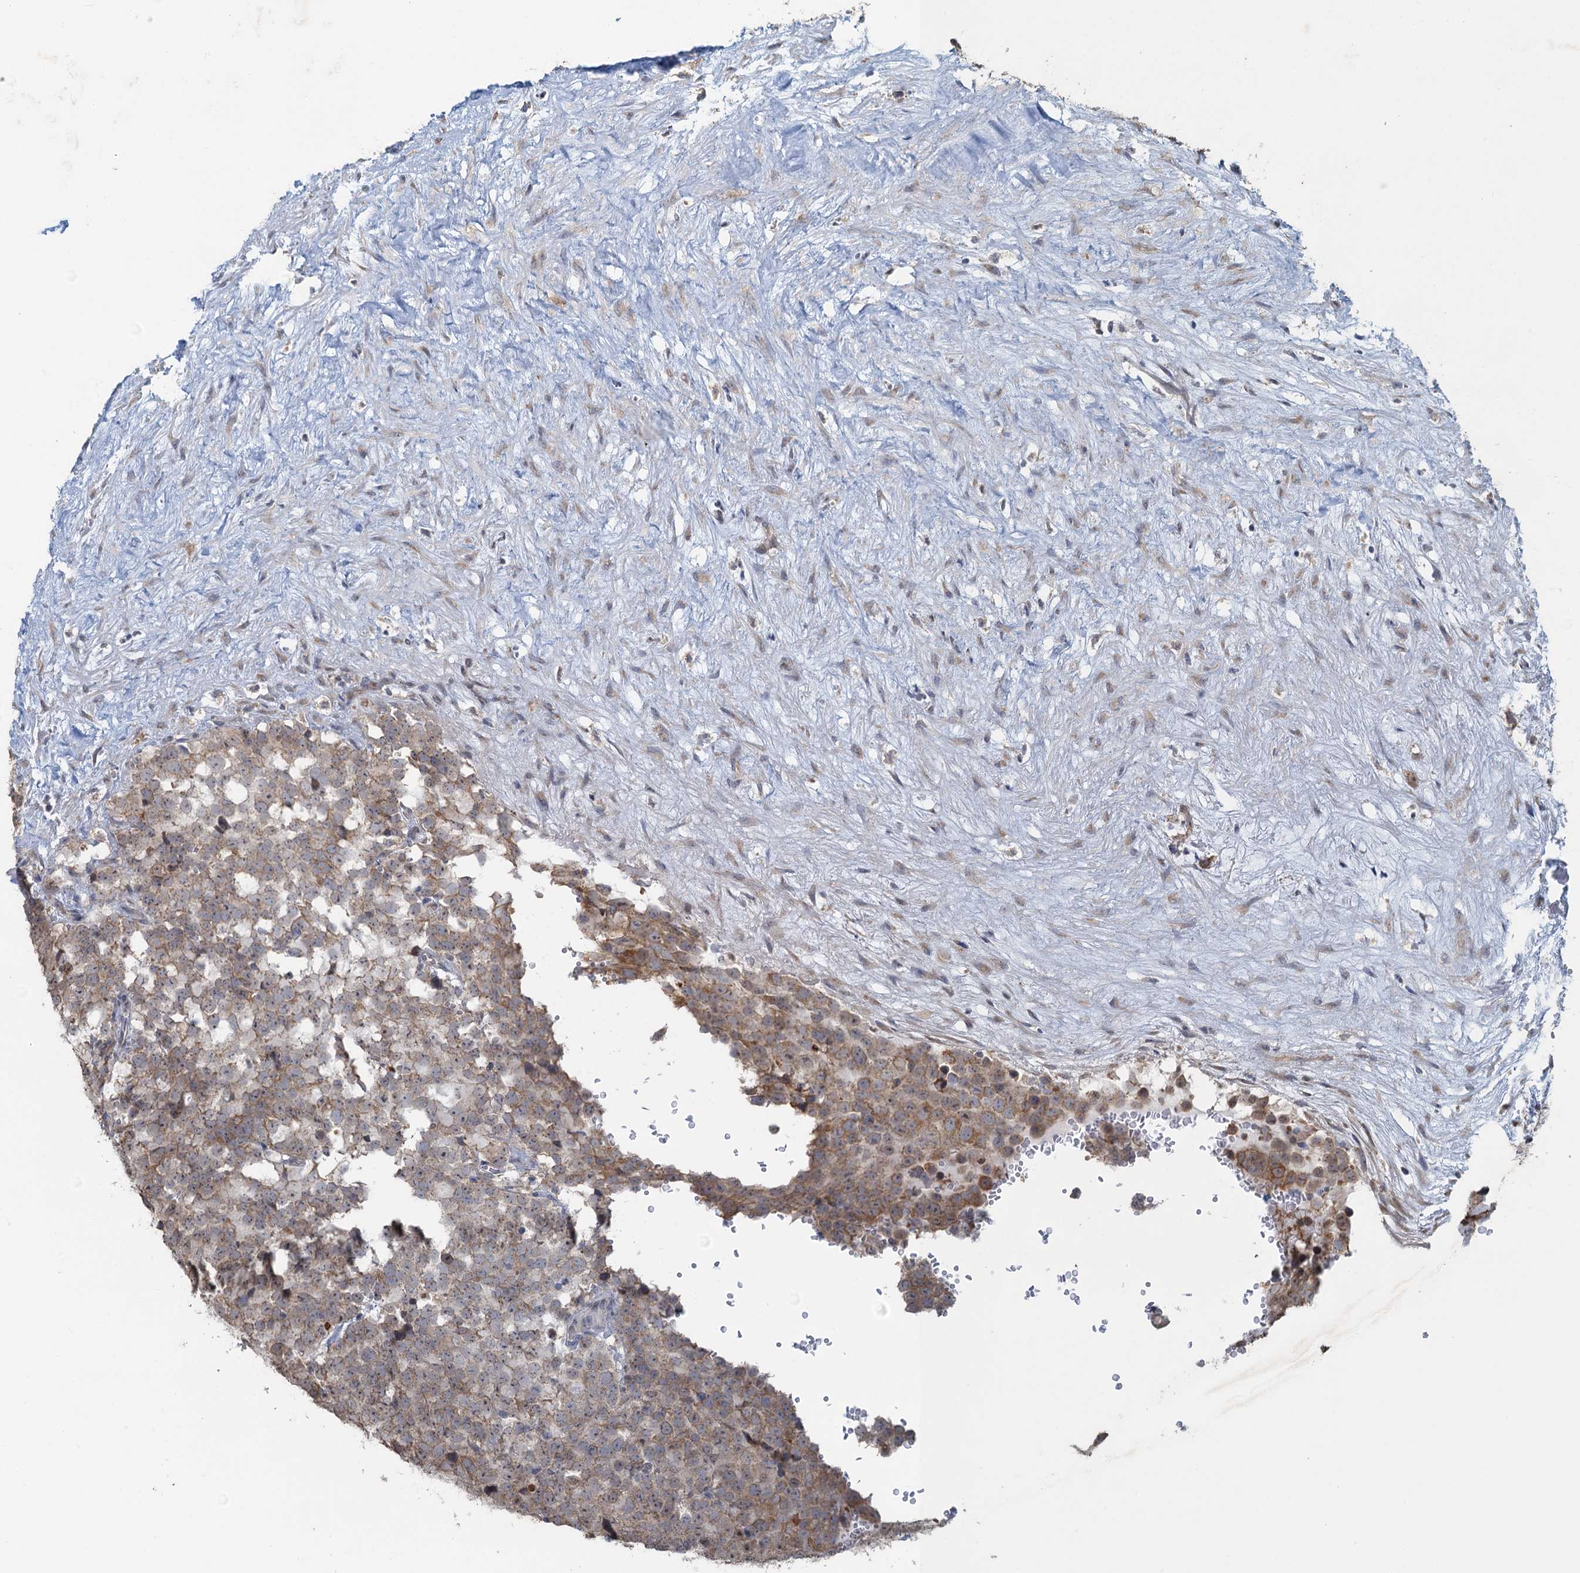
{"staining": {"intensity": "moderate", "quantity": ">75%", "location": "cytoplasmic/membranous"}, "tissue": "testis cancer", "cell_type": "Tumor cells", "image_type": "cancer", "snomed": [{"axis": "morphology", "description": "Seminoma, NOS"}, {"axis": "topography", "description": "Testis"}], "caption": "Testis seminoma stained with a brown dye demonstrates moderate cytoplasmic/membranous positive positivity in approximately >75% of tumor cells.", "gene": "TEX35", "patient": {"sex": "male", "age": 71}}